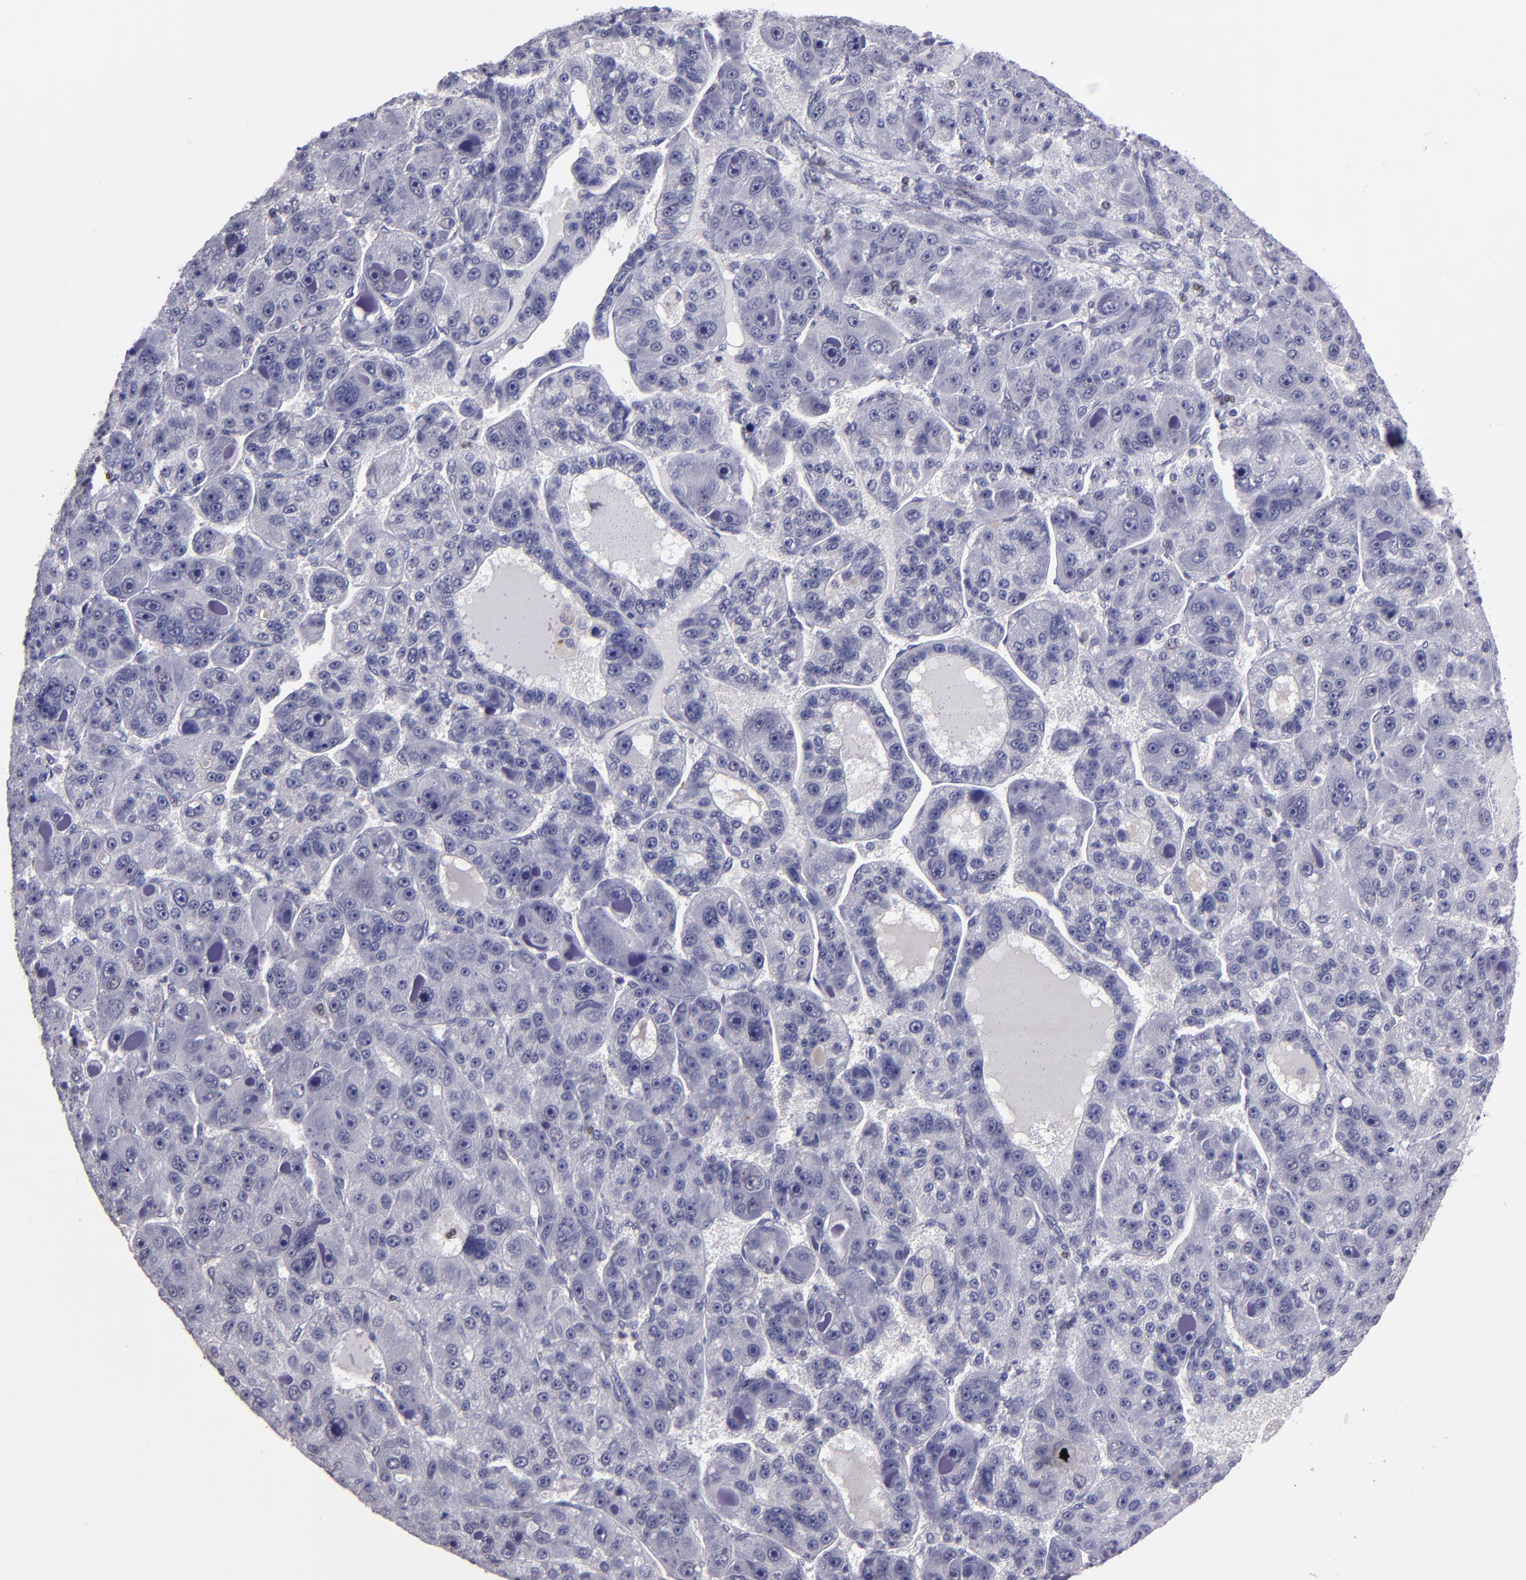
{"staining": {"intensity": "negative", "quantity": "none", "location": "none"}, "tissue": "liver cancer", "cell_type": "Tumor cells", "image_type": "cancer", "snomed": [{"axis": "morphology", "description": "Carcinoma, Hepatocellular, NOS"}, {"axis": "topography", "description": "Liver"}], "caption": "Tumor cells are negative for brown protein staining in hepatocellular carcinoma (liver).", "gene": "CEBPE", "patient": {"sex": "male", "age": 76}}